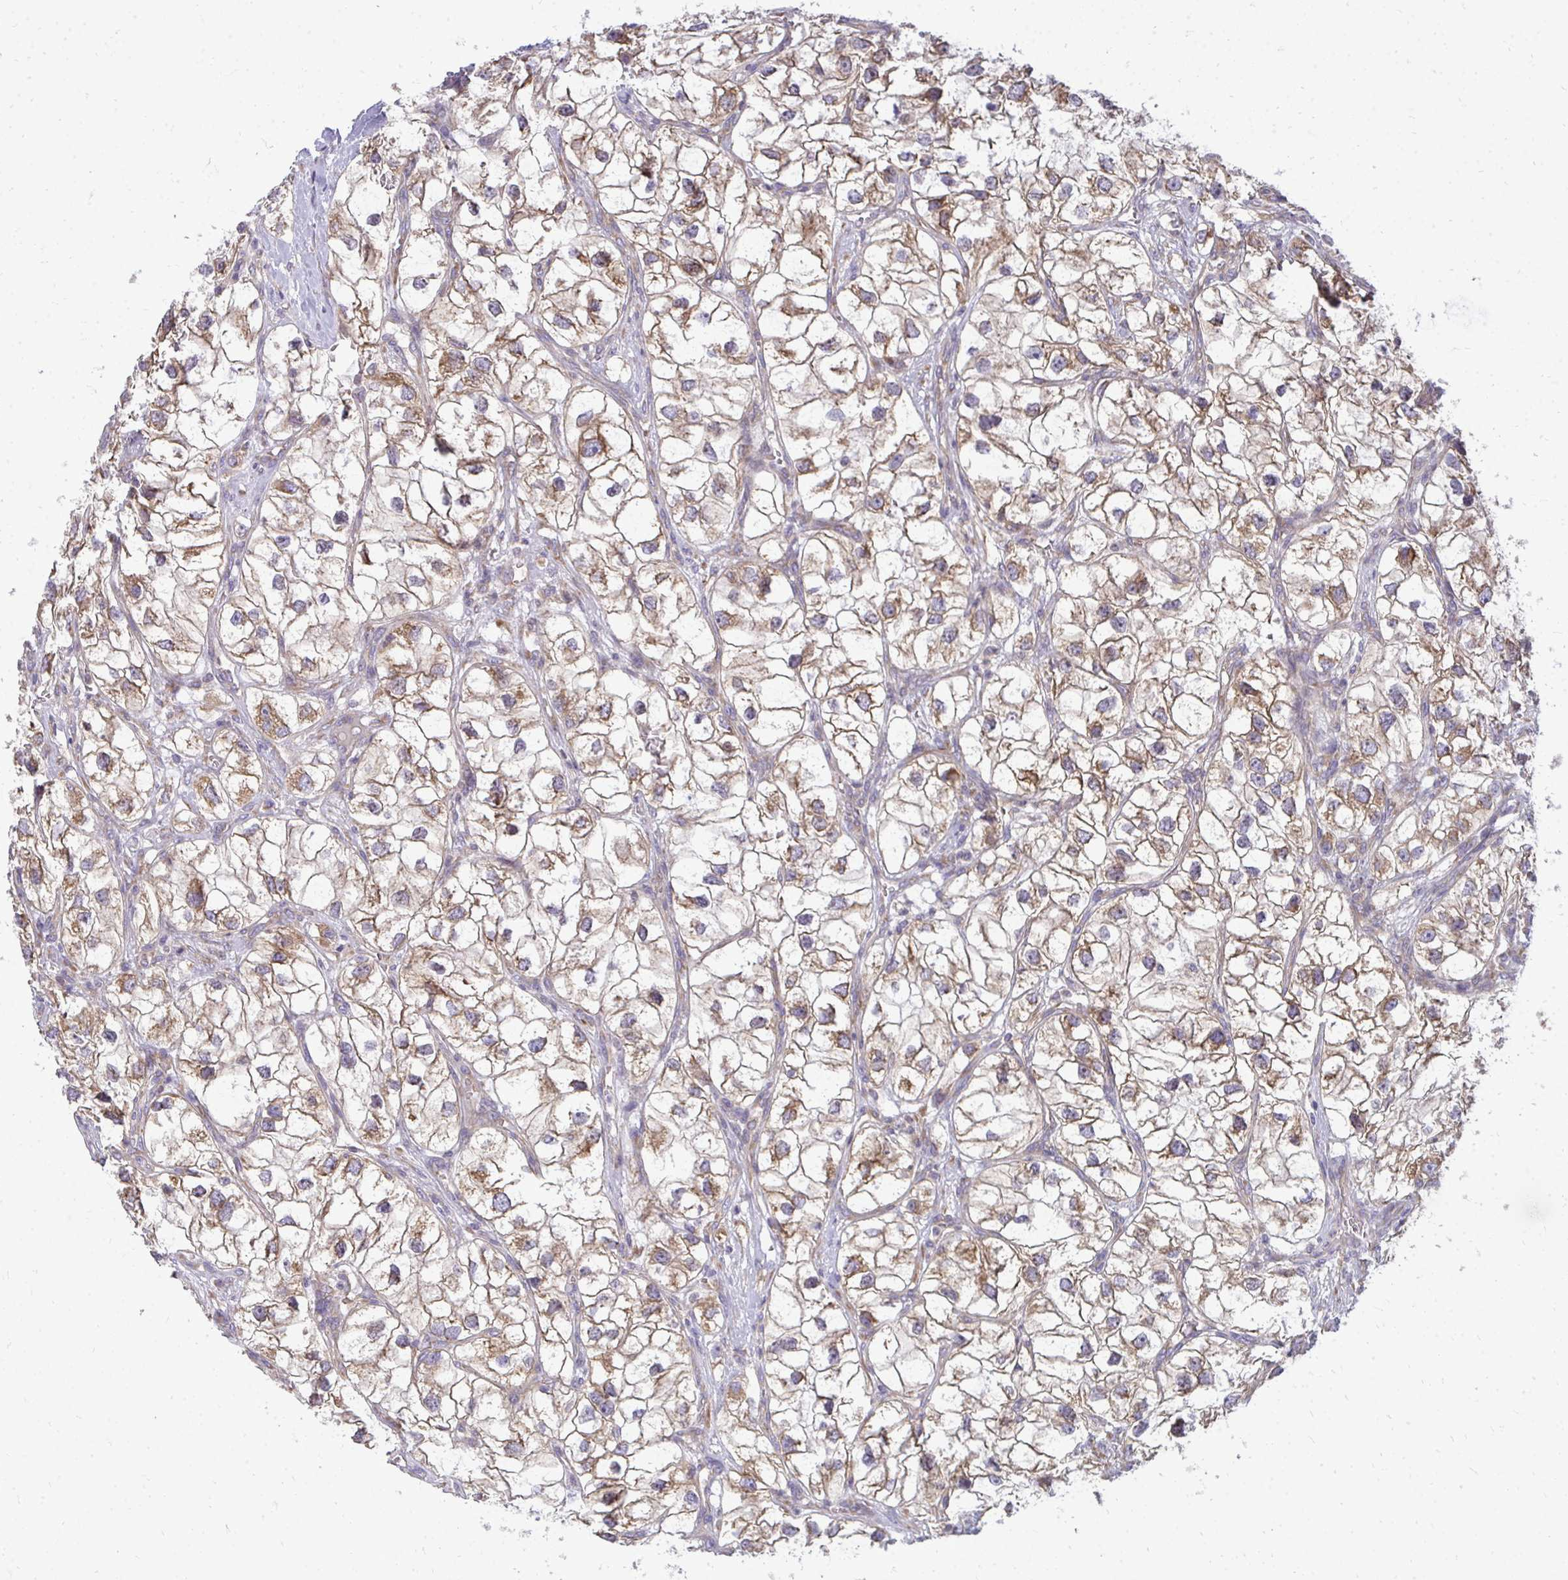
{"staining": {"intensity": "moderate", "quantity": ">75%", "location": "cytoplasmic/membranous"}, "tissue": "renal cancer", "cell_type": "Tumor cells", "image_type": "cancer", "snomed": [{"axis": "morphology", "description": "Adenocarcinoma, NOS"}, {"axis": "topography", "description": "Kidney"}], "caption": "Immunohistochemical staining of renal adenocarcinoma reveals medium levels of moderate cytoplasmic/membranous protein expression in about >75% of tumor cells.", "gene": "RPLP2", "patient": {"sex": "male", "age": 59}}